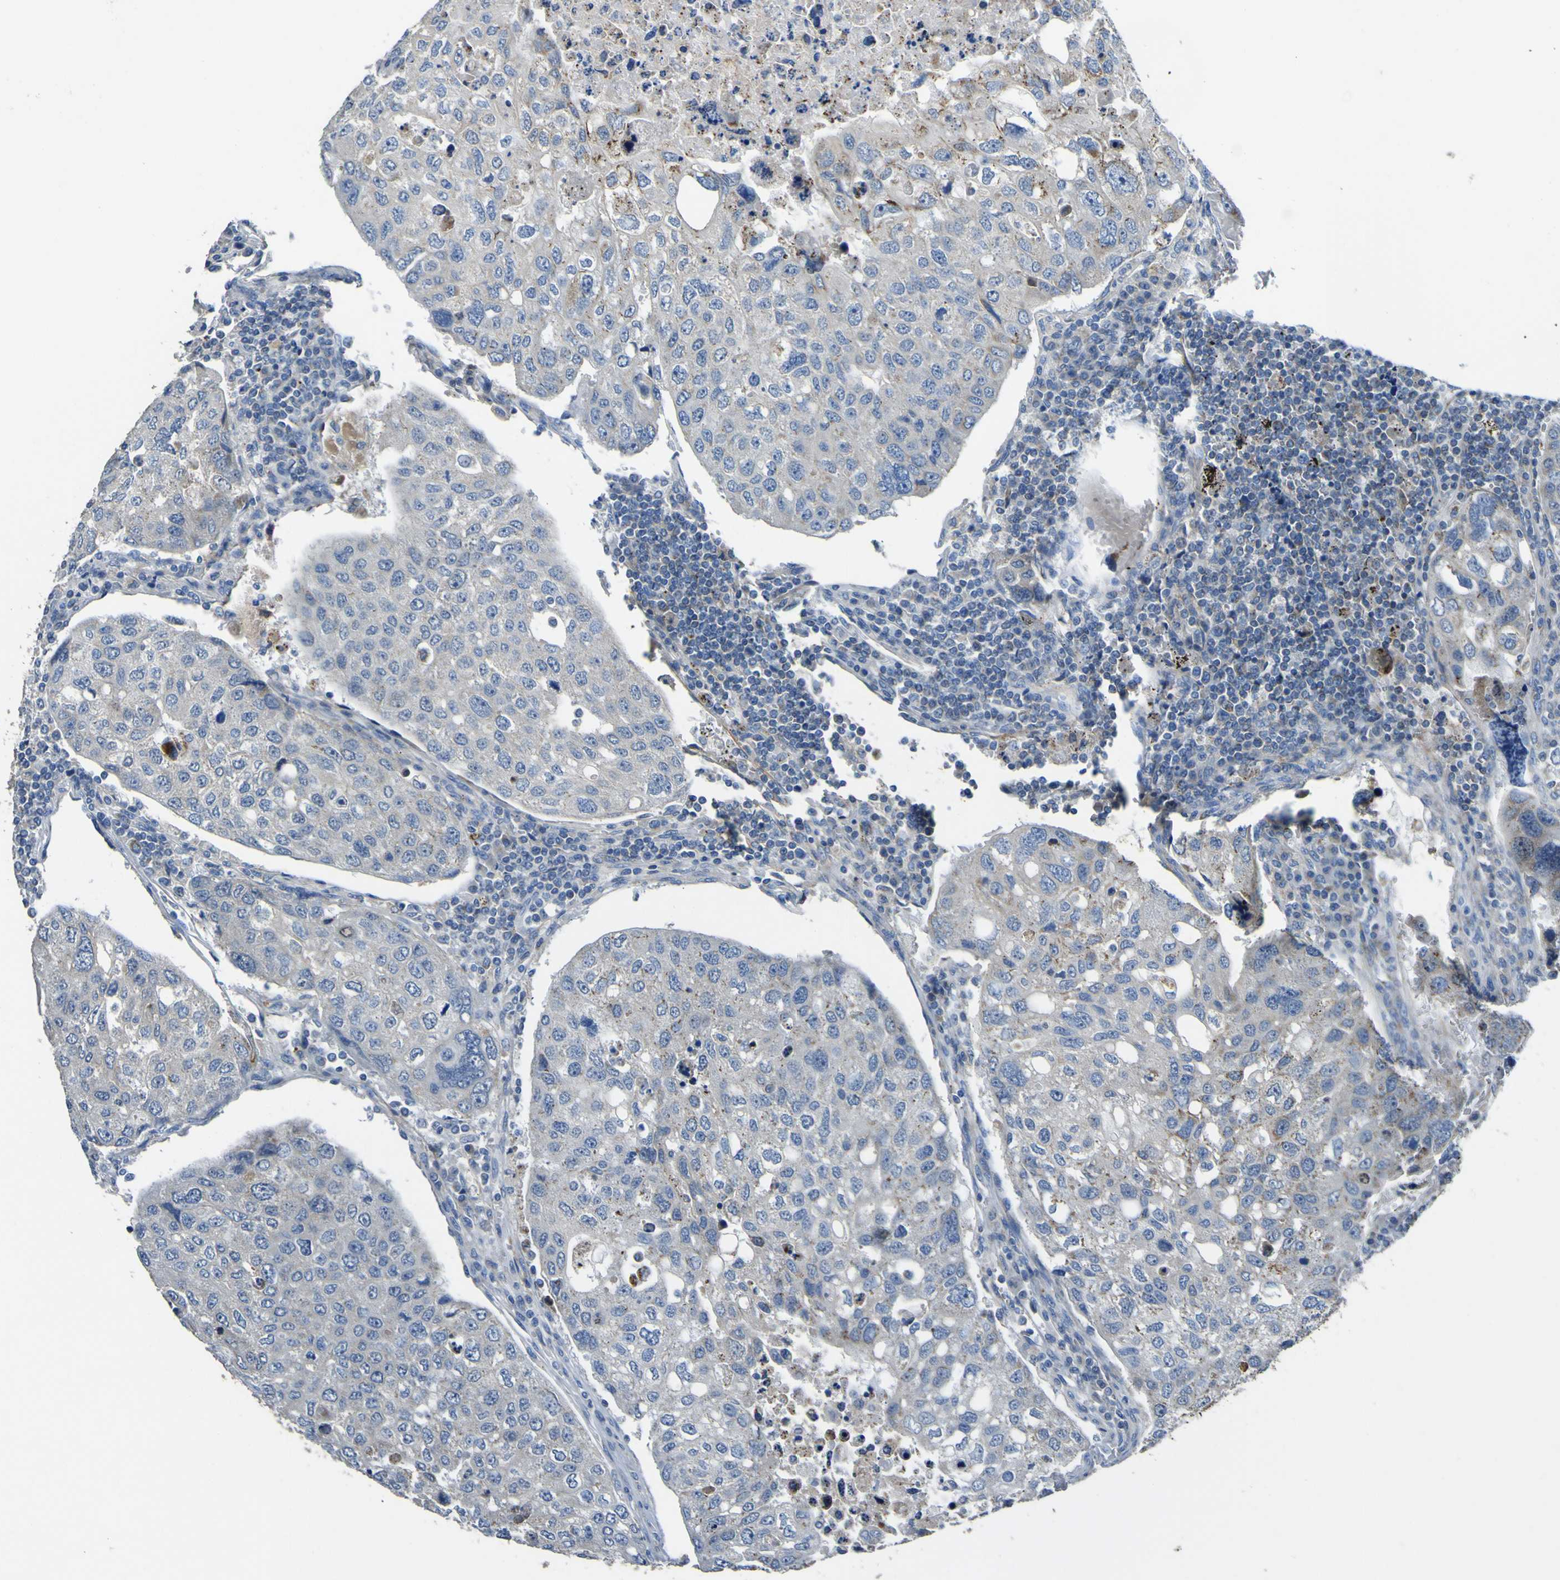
{"staining": {"intensity": "negative", "quantity": "none", "location": "none"}, "tissue": "urothelial cancer", "cell_type": "Tumor cells", "image_type": "cancer", "snomed": [{"axis": "morphology", "description": "Urothelial carcinoma, High grade"}, {"axis": "topography", "description": "Lymph node"}, {"axis": "topography", "description": "Urinary bladder"}], "caption": "This is an immunohistochemistry (IHC) photomicrograph of human urothelial cancer. There is no expression in tumor cells.", "gene": "ALDH18A1", "patient": {"sex": "male", "age": 51}}